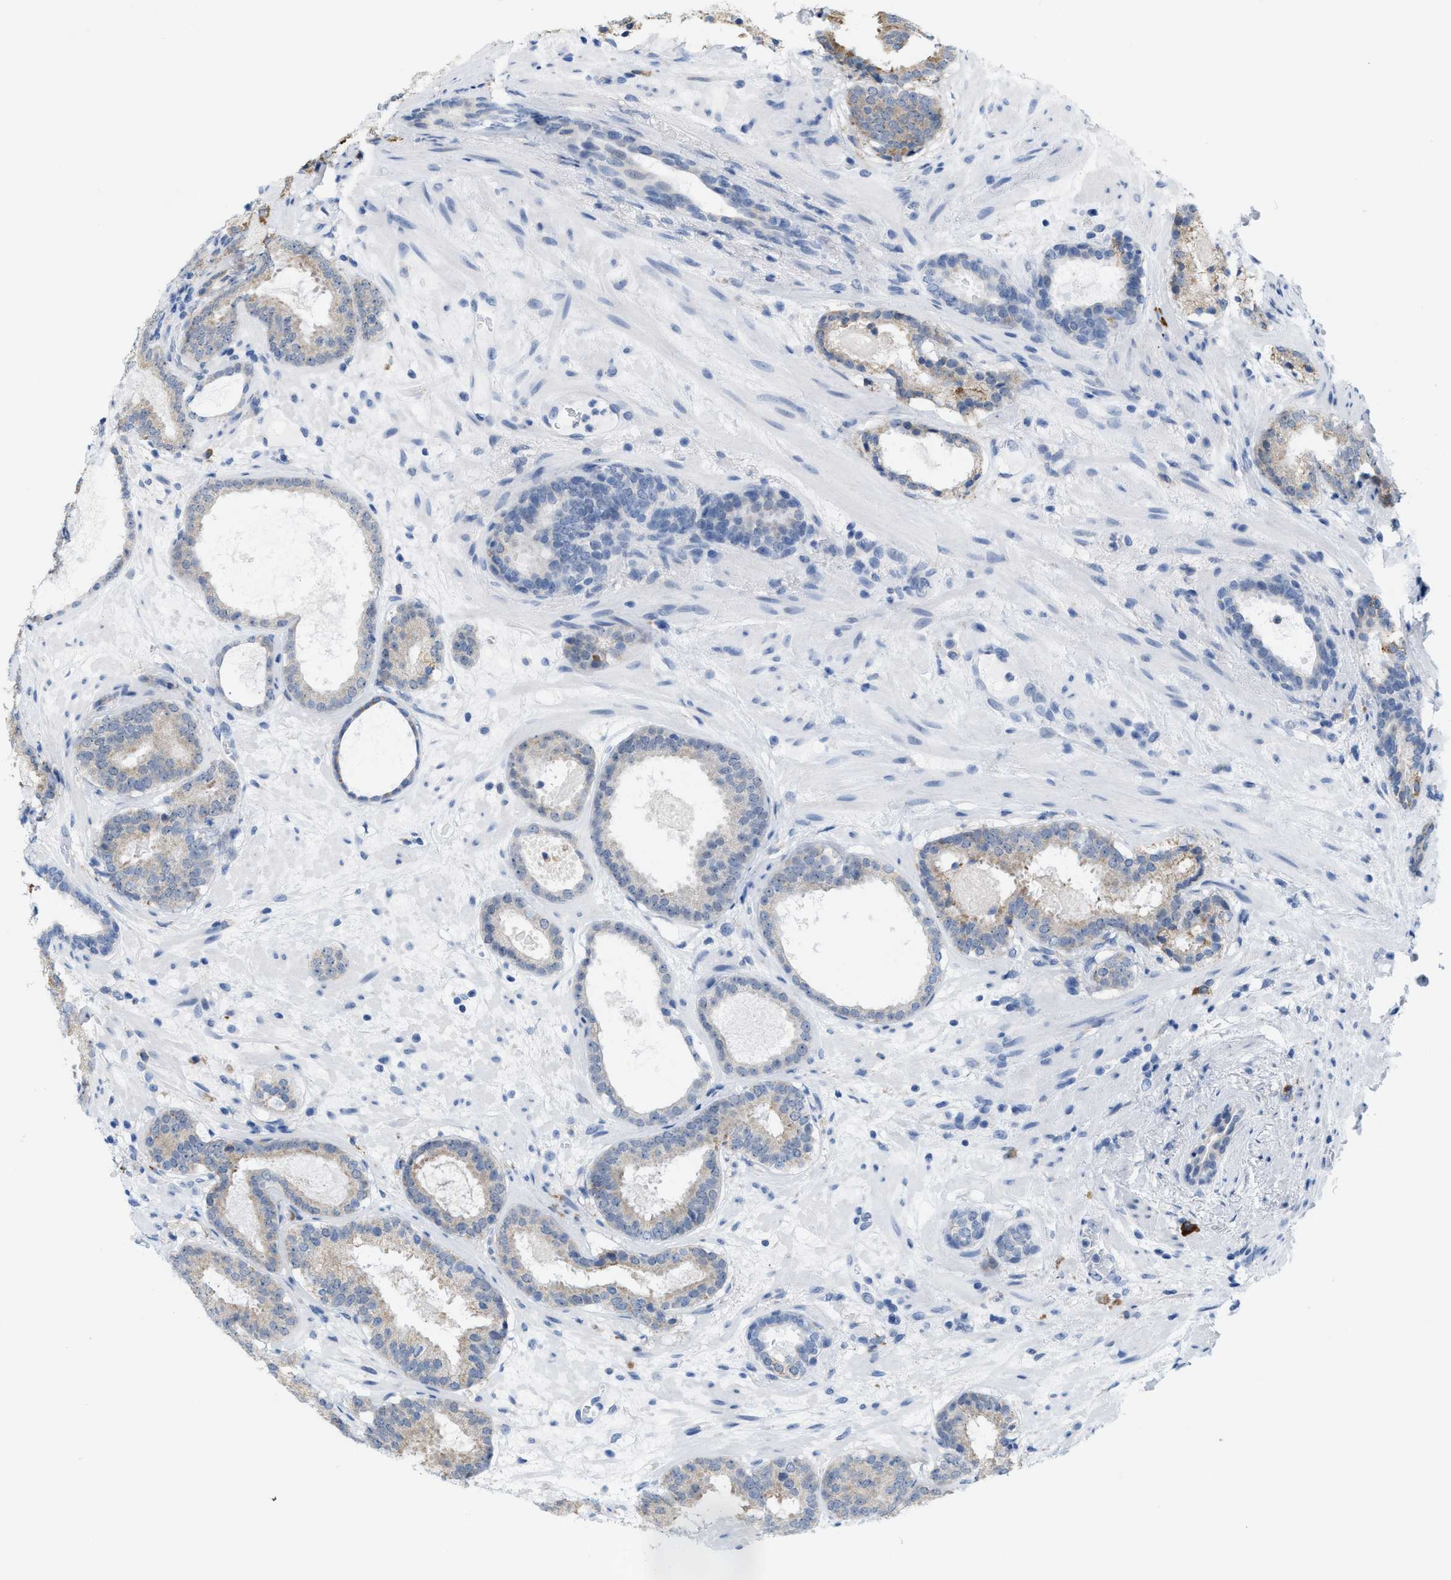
{"staining": {"intensity": "weak", "quantity": ">75%", "location": "cytoplasmic/membranous"}, "tissue": "prostate cancer", "cell_type": "Tumor cells", "image_type": "cancer", "snomed": [{"axis": "morphology", "description": "Adenocarcinoma, Low grade"}, {"axis": "topography", "description": "Prostate"}], "caption": "Immunohistochemical staining of human prostate low-grade adenocarcinoma demonstrates low levels of weak cytoplasmic/membranous staining in about >75% of tumor cells. The protein of interest is shown in brown color, while the nuclei are stained blue.", "gene": "KIFC3", "patient": {"sex": "male", "age": 69}}